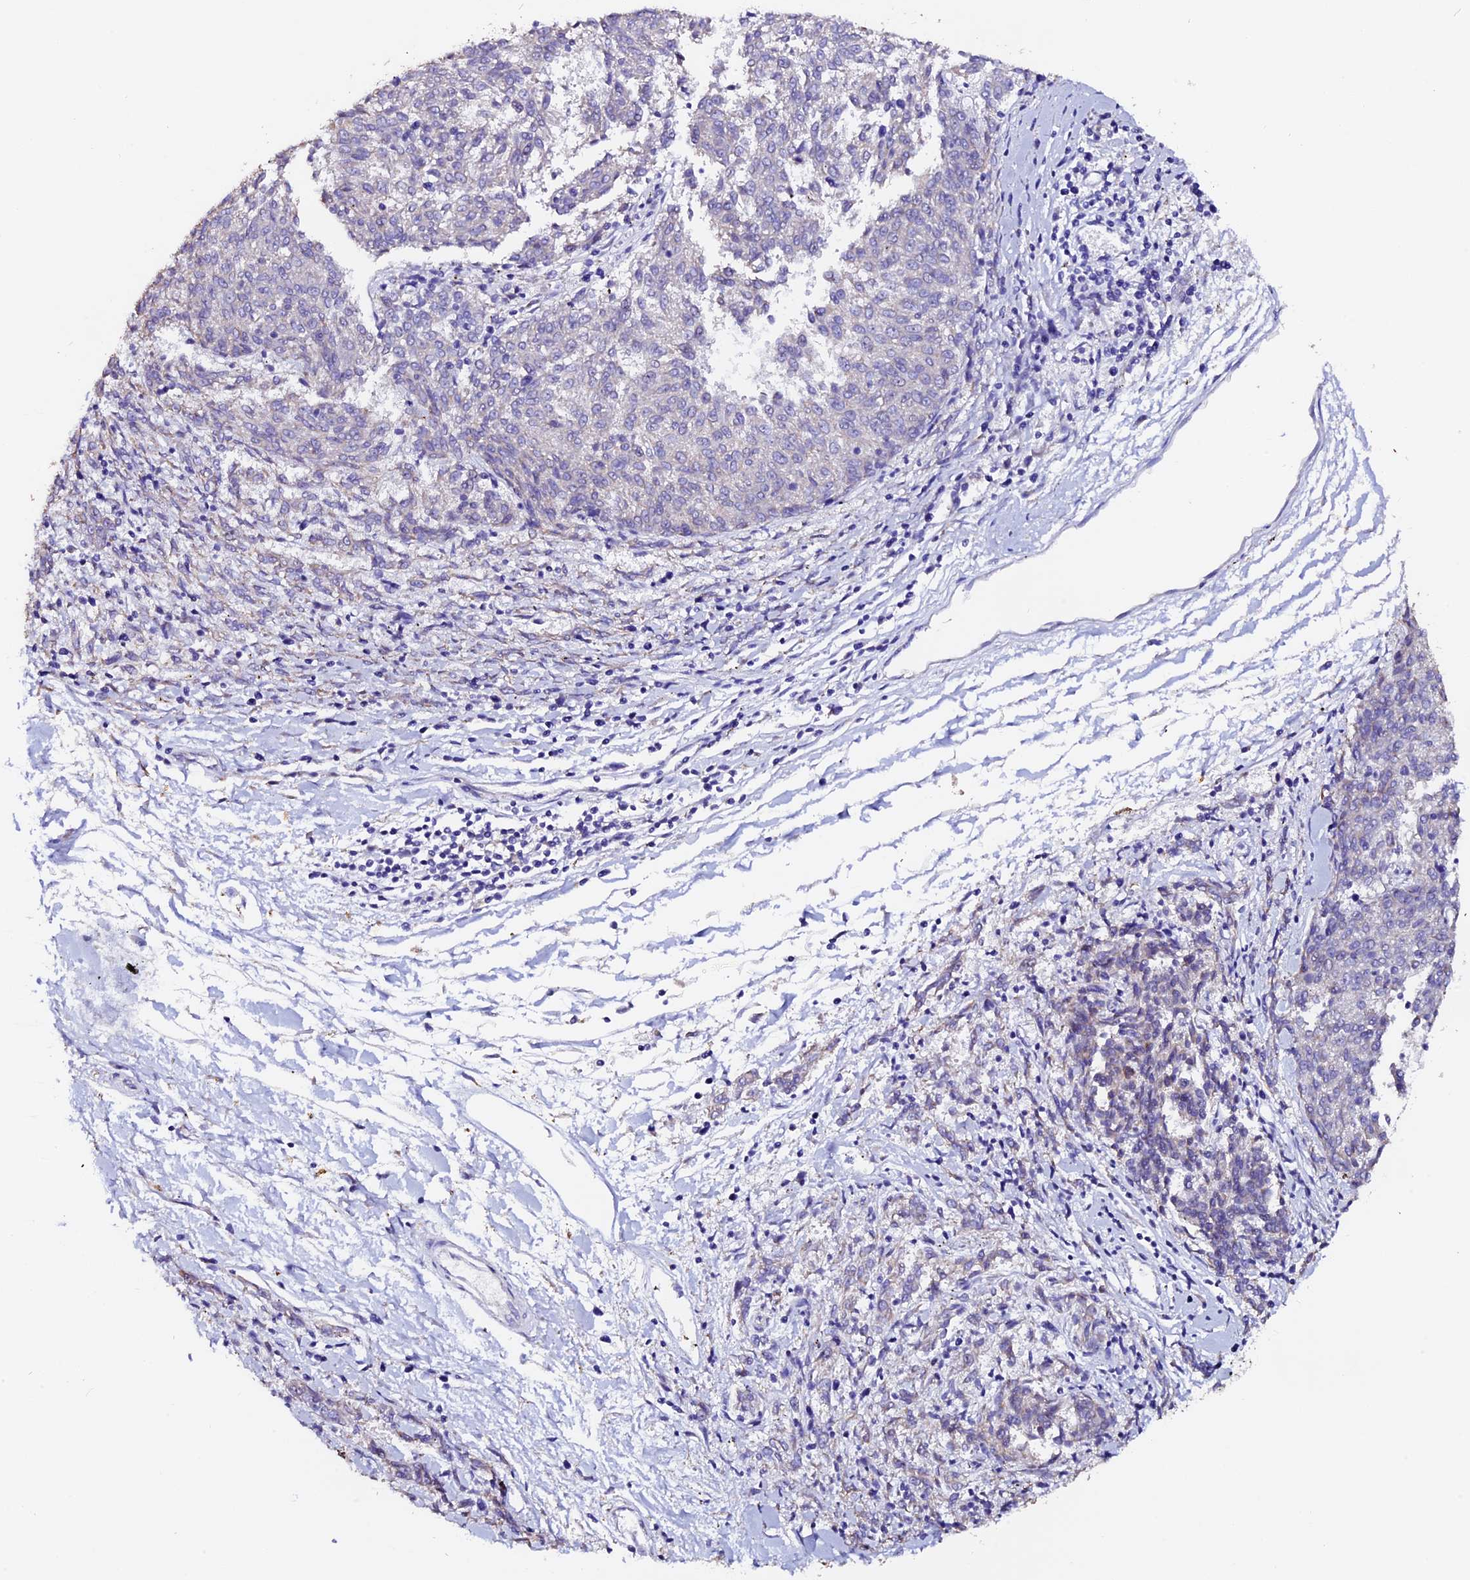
{"staining": {"intensity": "negative", "quantity": "none", "location": "none"}, "tissue": "melanoma", "cell_type": "Tumor cells", "image_type": "cancer", "snomed": [{"axis": "morphology", "description": "Malignant melanoma, NOS"}, {"axis": "topography", "description": "Skin"}], "caption": "An immunohistochemistry (IHC) photomicrograph of malignant melanoma is shown. There is no staining in tumor cells of malignant melanoma.", "gene": "FBXW9", "patient": {"sex": "female", "age": 72}}